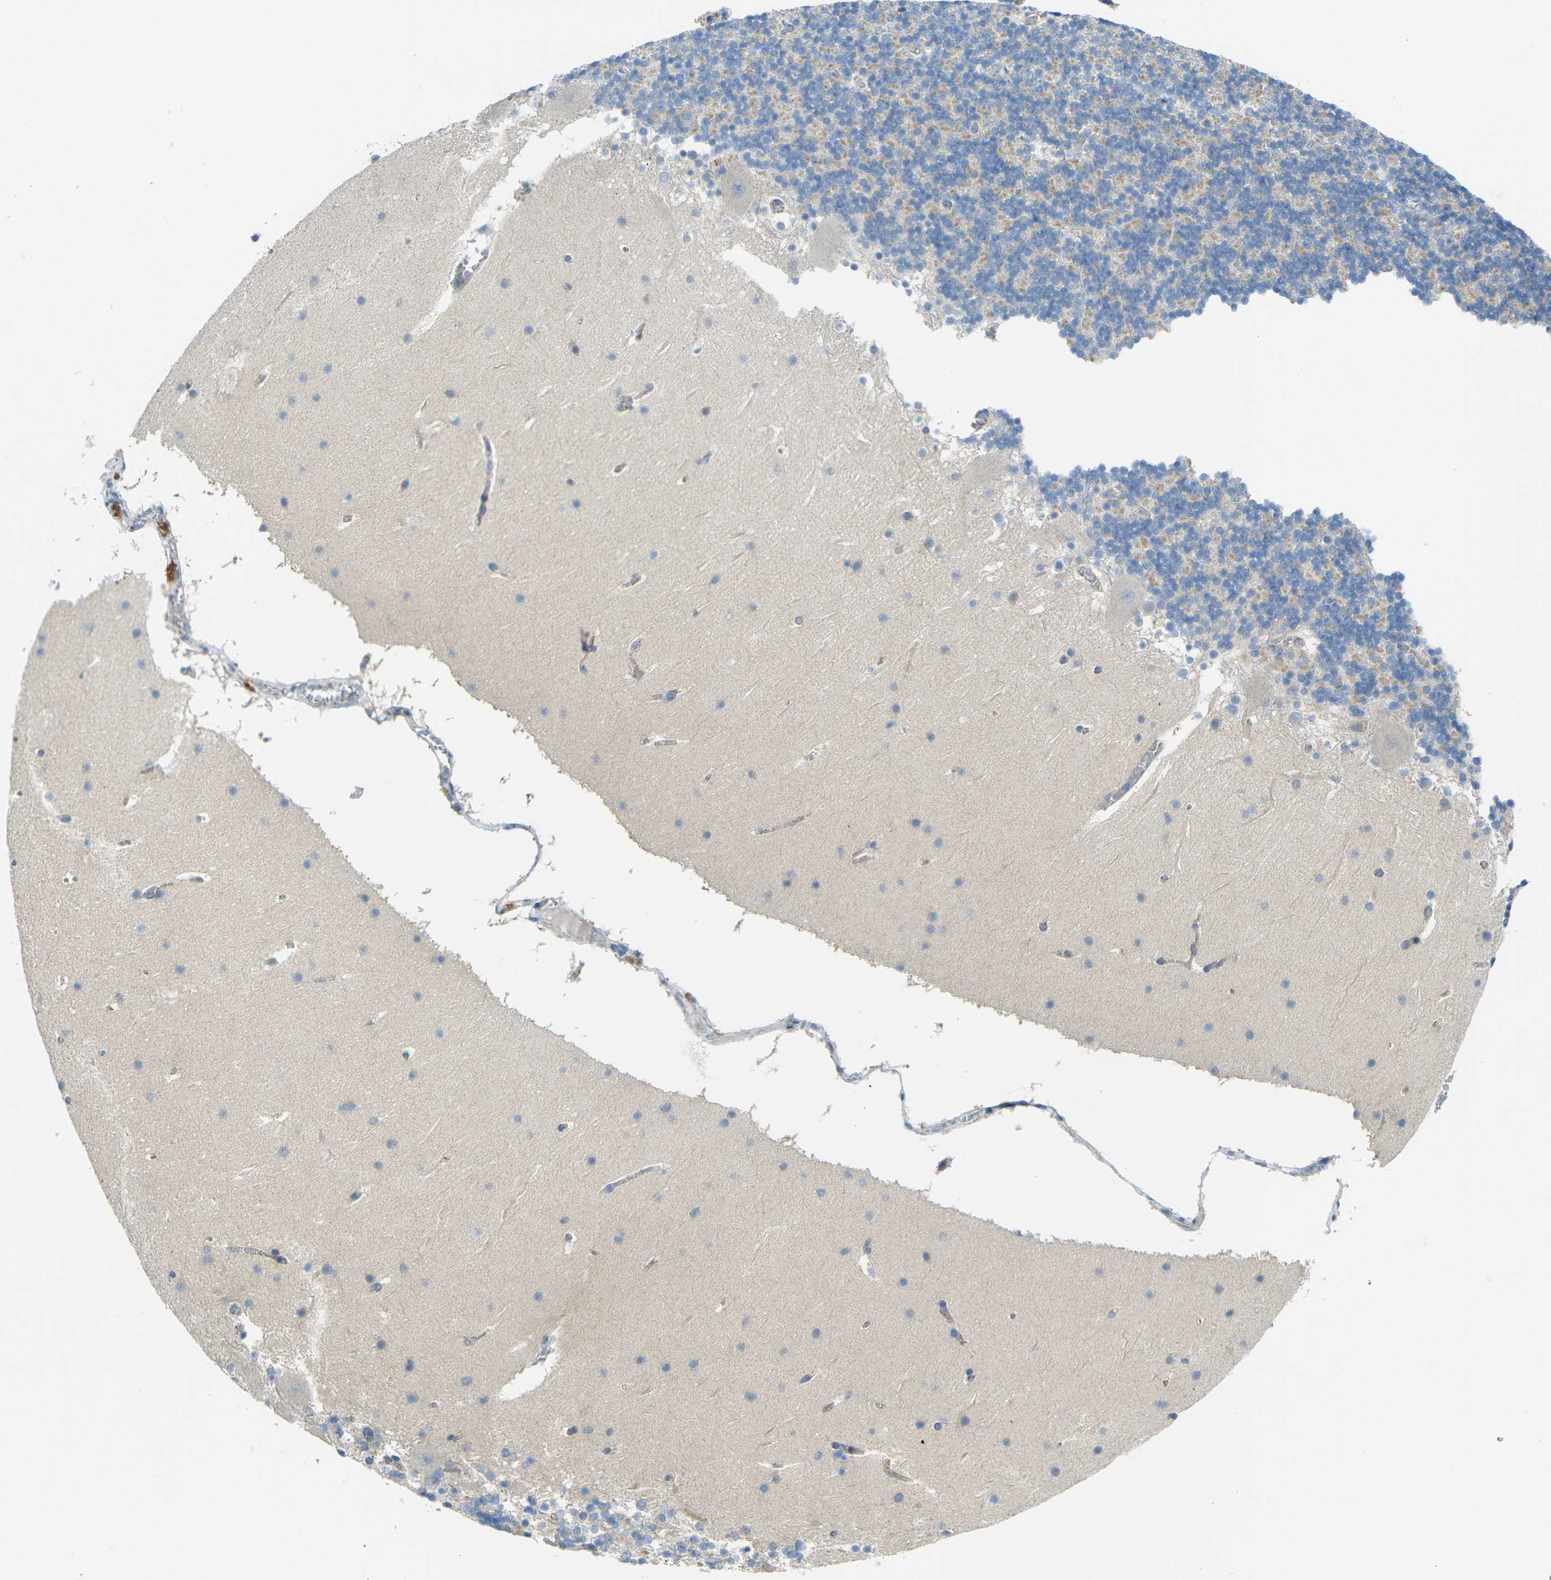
{"staining": {"intensity": "moderate", "quantity": "25%-75%", "location": "cytoplasmic/membranous"}, "tissue": "cerebellum", "cell_type": "Cells in granular layer", "image_type": "normal", "snomed": [{"axis": "morphology", "description": "Normal tissue, NOS"}, {"axis": "topography", "description": "Cerebellum"}], "caption": "Unremarkable cerebellum exhibits moderate cytoplasmic/membranous expression in approximately 25%-75% of cells in granular layer.", "gene": "RHBDD1", "patient": {"sex": "male", "age": 45}}